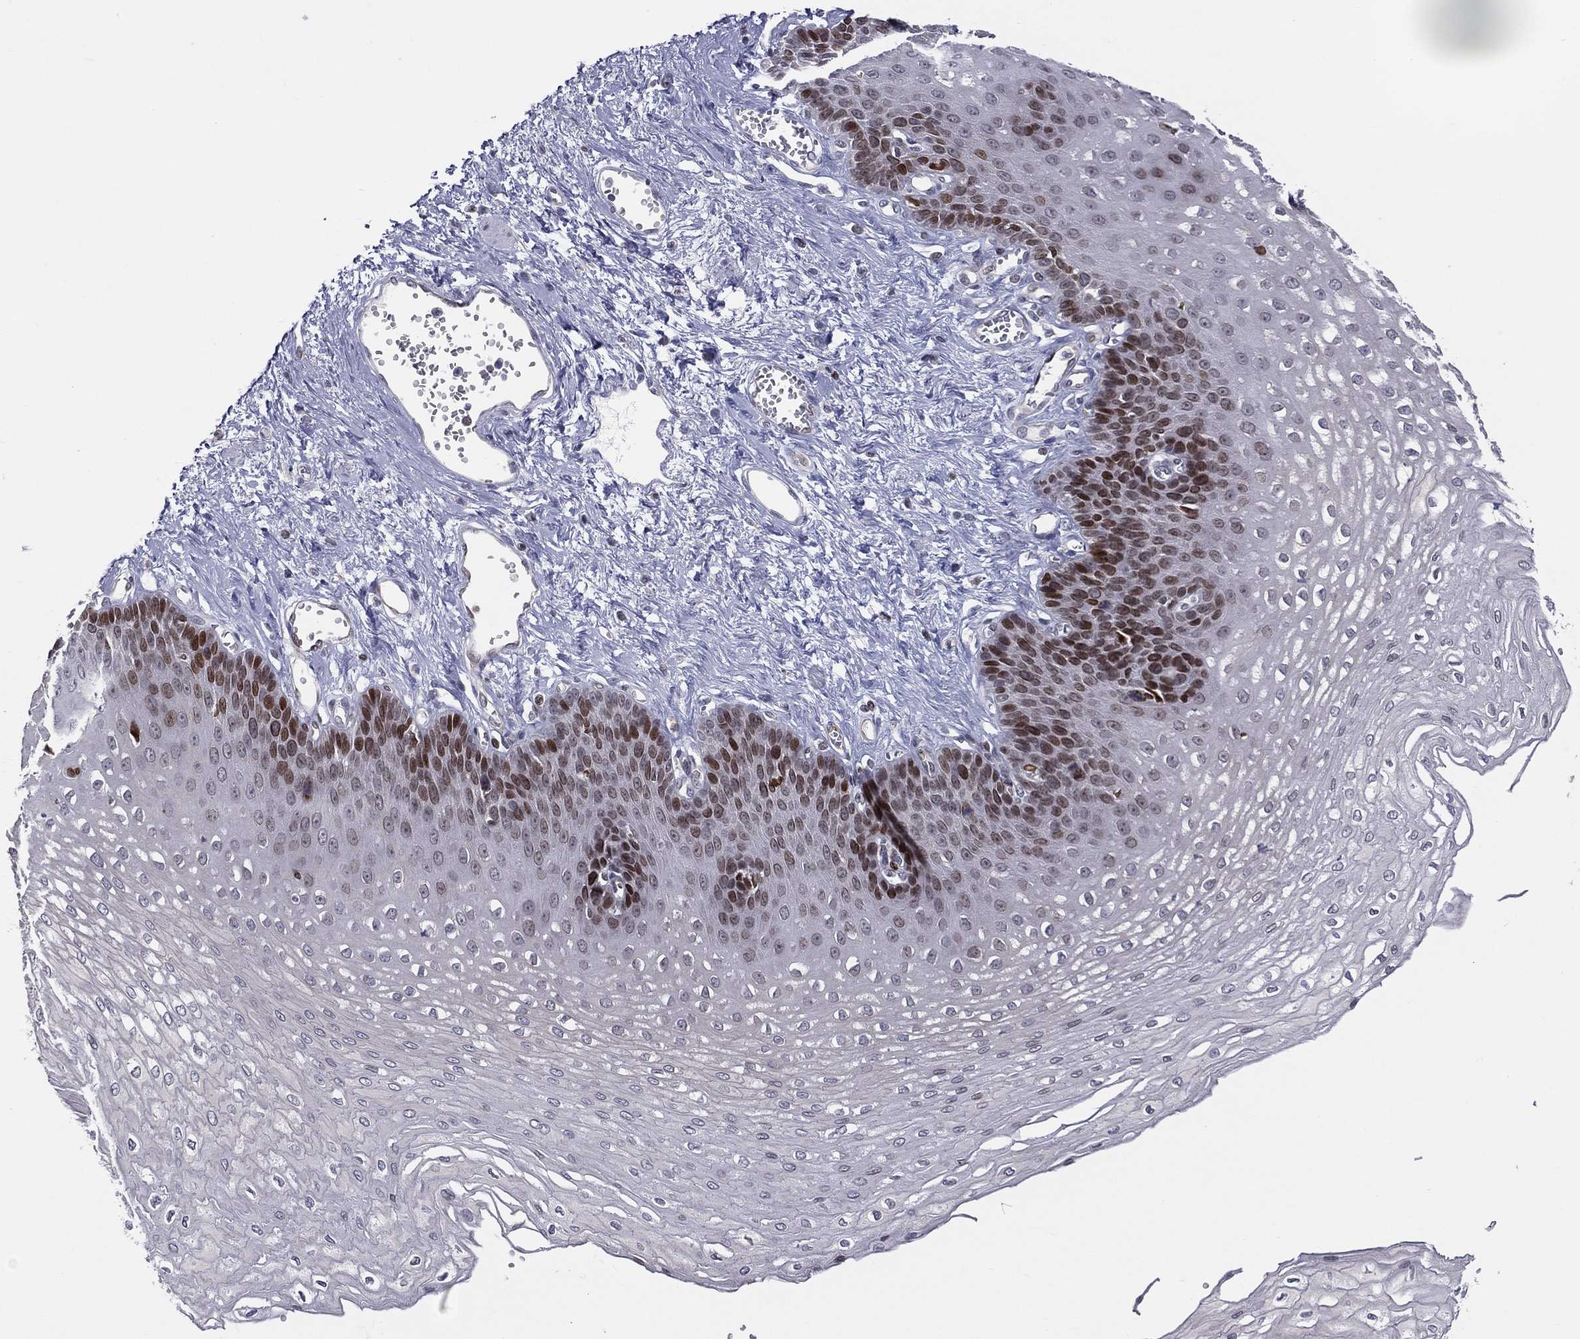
{"staining": {"intensity": "strong", "quantity": "<25%", "location": "nuclear"}, "tissue": "esophagus", "cell_type": "Squamous epithelial cells", "image_type": "normal", "snomed": [{"axis": "morphology", "description": "Normal tissue, NOS"}, {"axis": "topography", "description": "Esophagus"}], "caption": "Benign esophagus was stained to show a protein in brown. There is medium levels of strong nuclear expression in about <25% of squamous epithelial cells. The staining was performed using DAB (3,3'-diaminobenzidine), with brown indicating positive protein expression. Nuclei are stained blue with hematoxylin.", "gene": "DBF4B", "patient": {"sex": "female", "age": 62}}